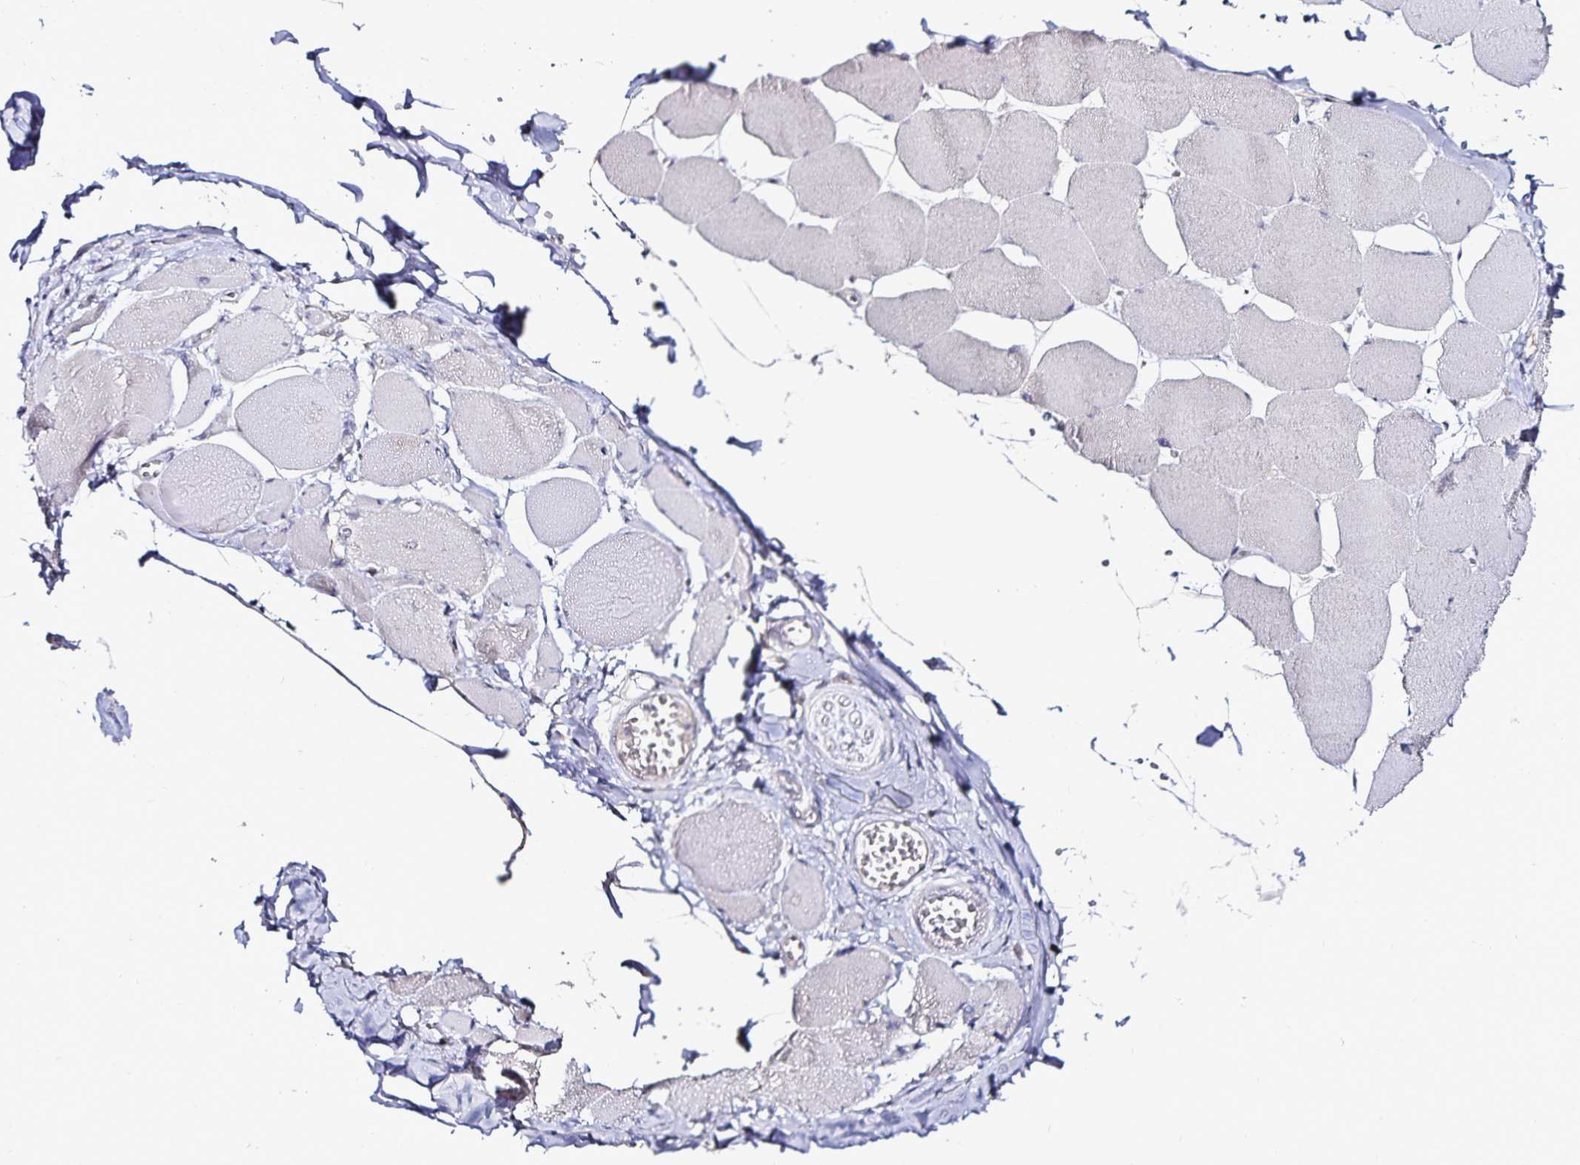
{"staining": {"intensity": "negative", "quantity": "none", "location": "none"}, "tissue": "skeletal muscle", "cell_type": "Myocytes", "image_type": "normal", "snomed": [{"axis": "morphology", "description": "Normal tissue, NOS"}, {"axis": "topography", "description": "Skeletal muscle"}], "caption": "Protein analysis of normal skeletal muscle reveals no significant staining in myocytes. The staining was performed using DAB to visualize the protein expression in brown, while the nuclei were stained in blue with hematoxylin (Magnification: 20x).", "gene": "ACSL5", "patient": {"sex": "female", "age": 75}}